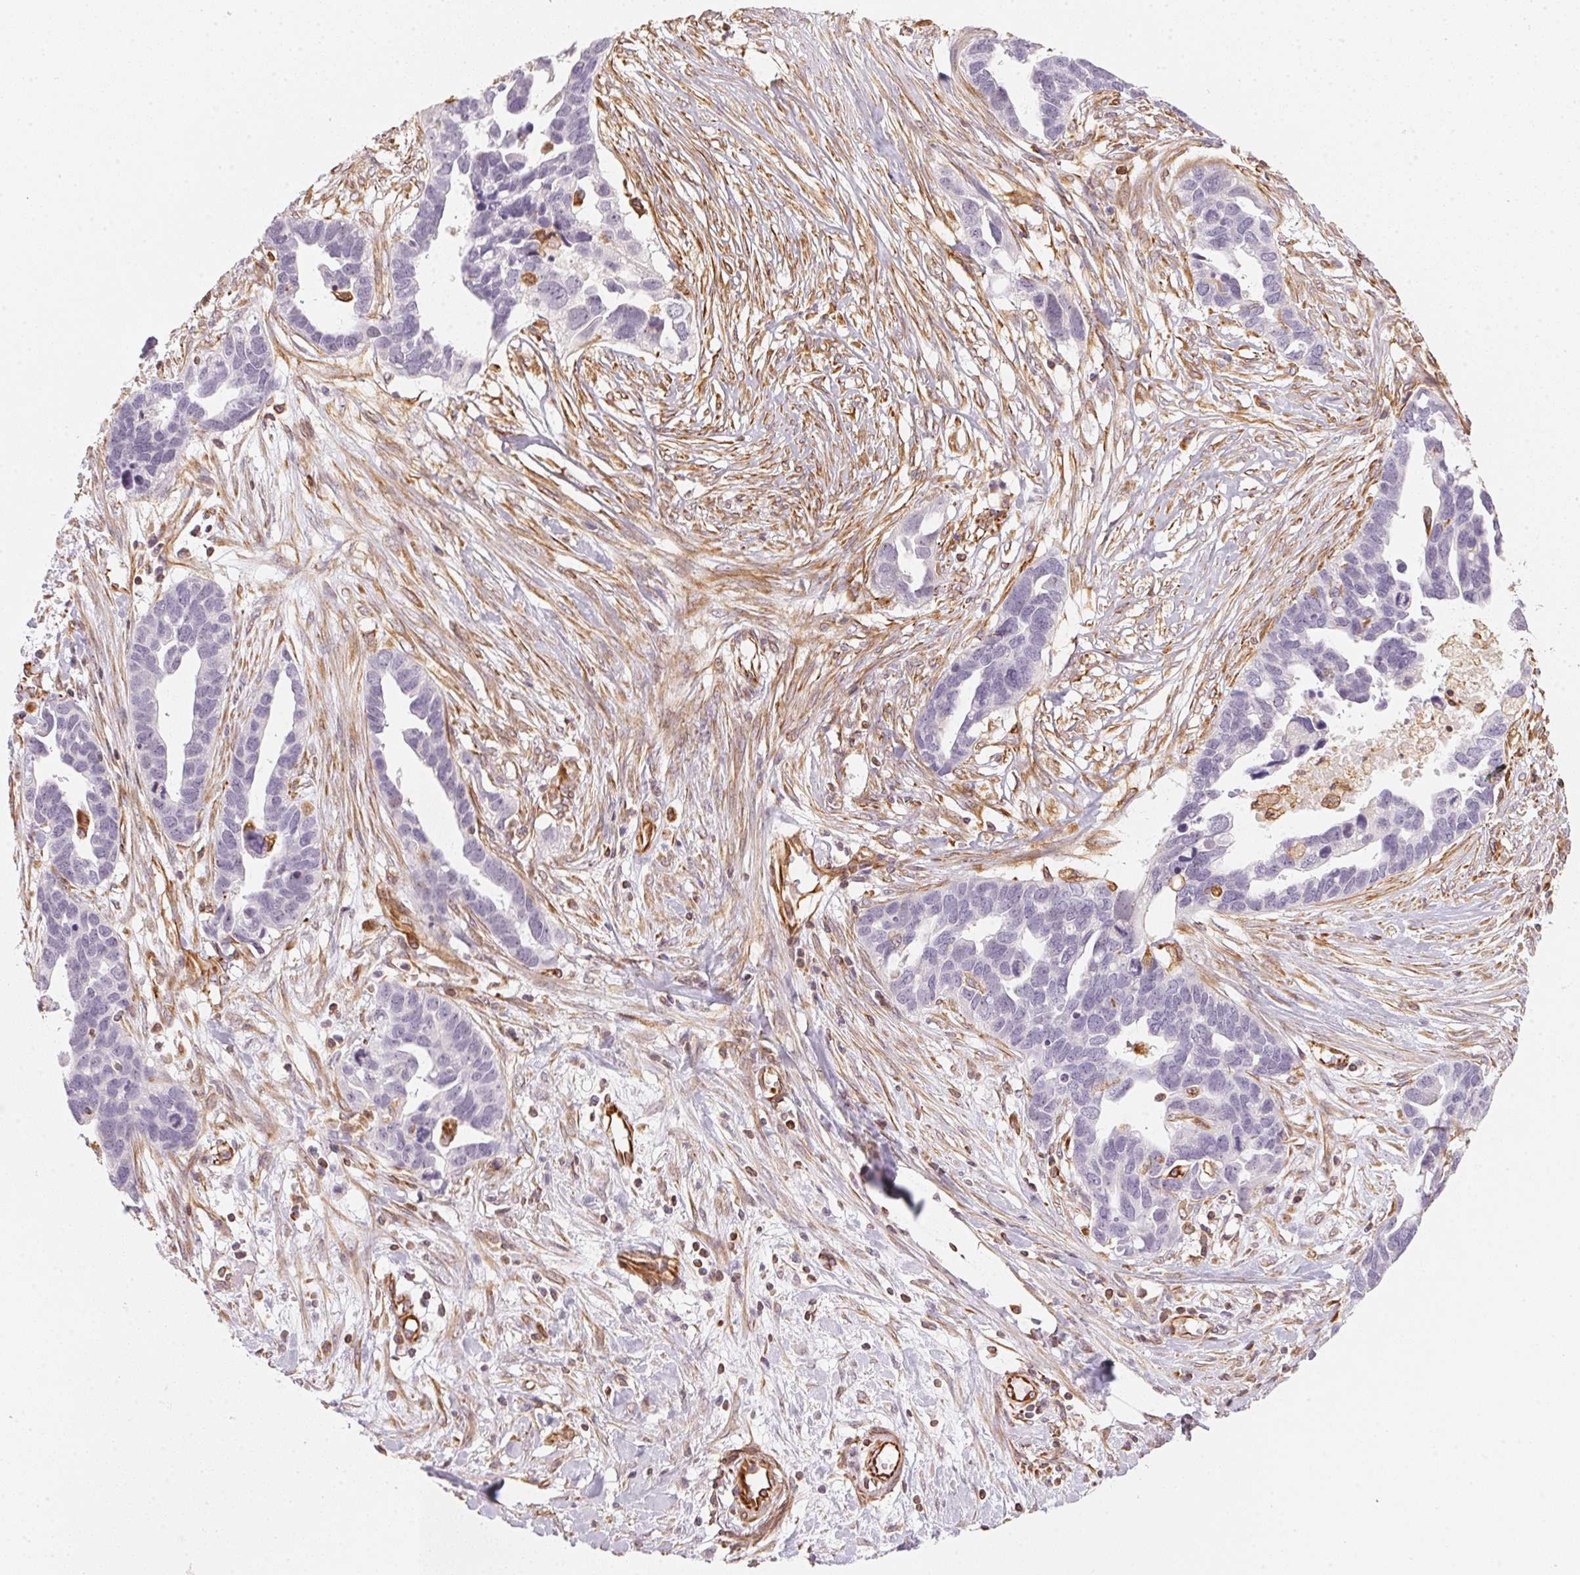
{"staining": {"intensity": "negative", "quantity": "none", "location": "none"}, "tissue": "ovarian cancer", "cell_type": "Tumor cells", "image_type": "cancer", "snomed": [{"axis": "morphology", "description": "Cystadenocarcinoma, serous, NOS"}, {"axis": "topography", "description": "Ovary"}], "caption": "This is an immunohistochemistry histopathology image of ovarian serous cystadenocarcinoma. There is no staining in tumor cells.", "gene": "FOXR2", "patient": {"sex": "female", "age": 54}}